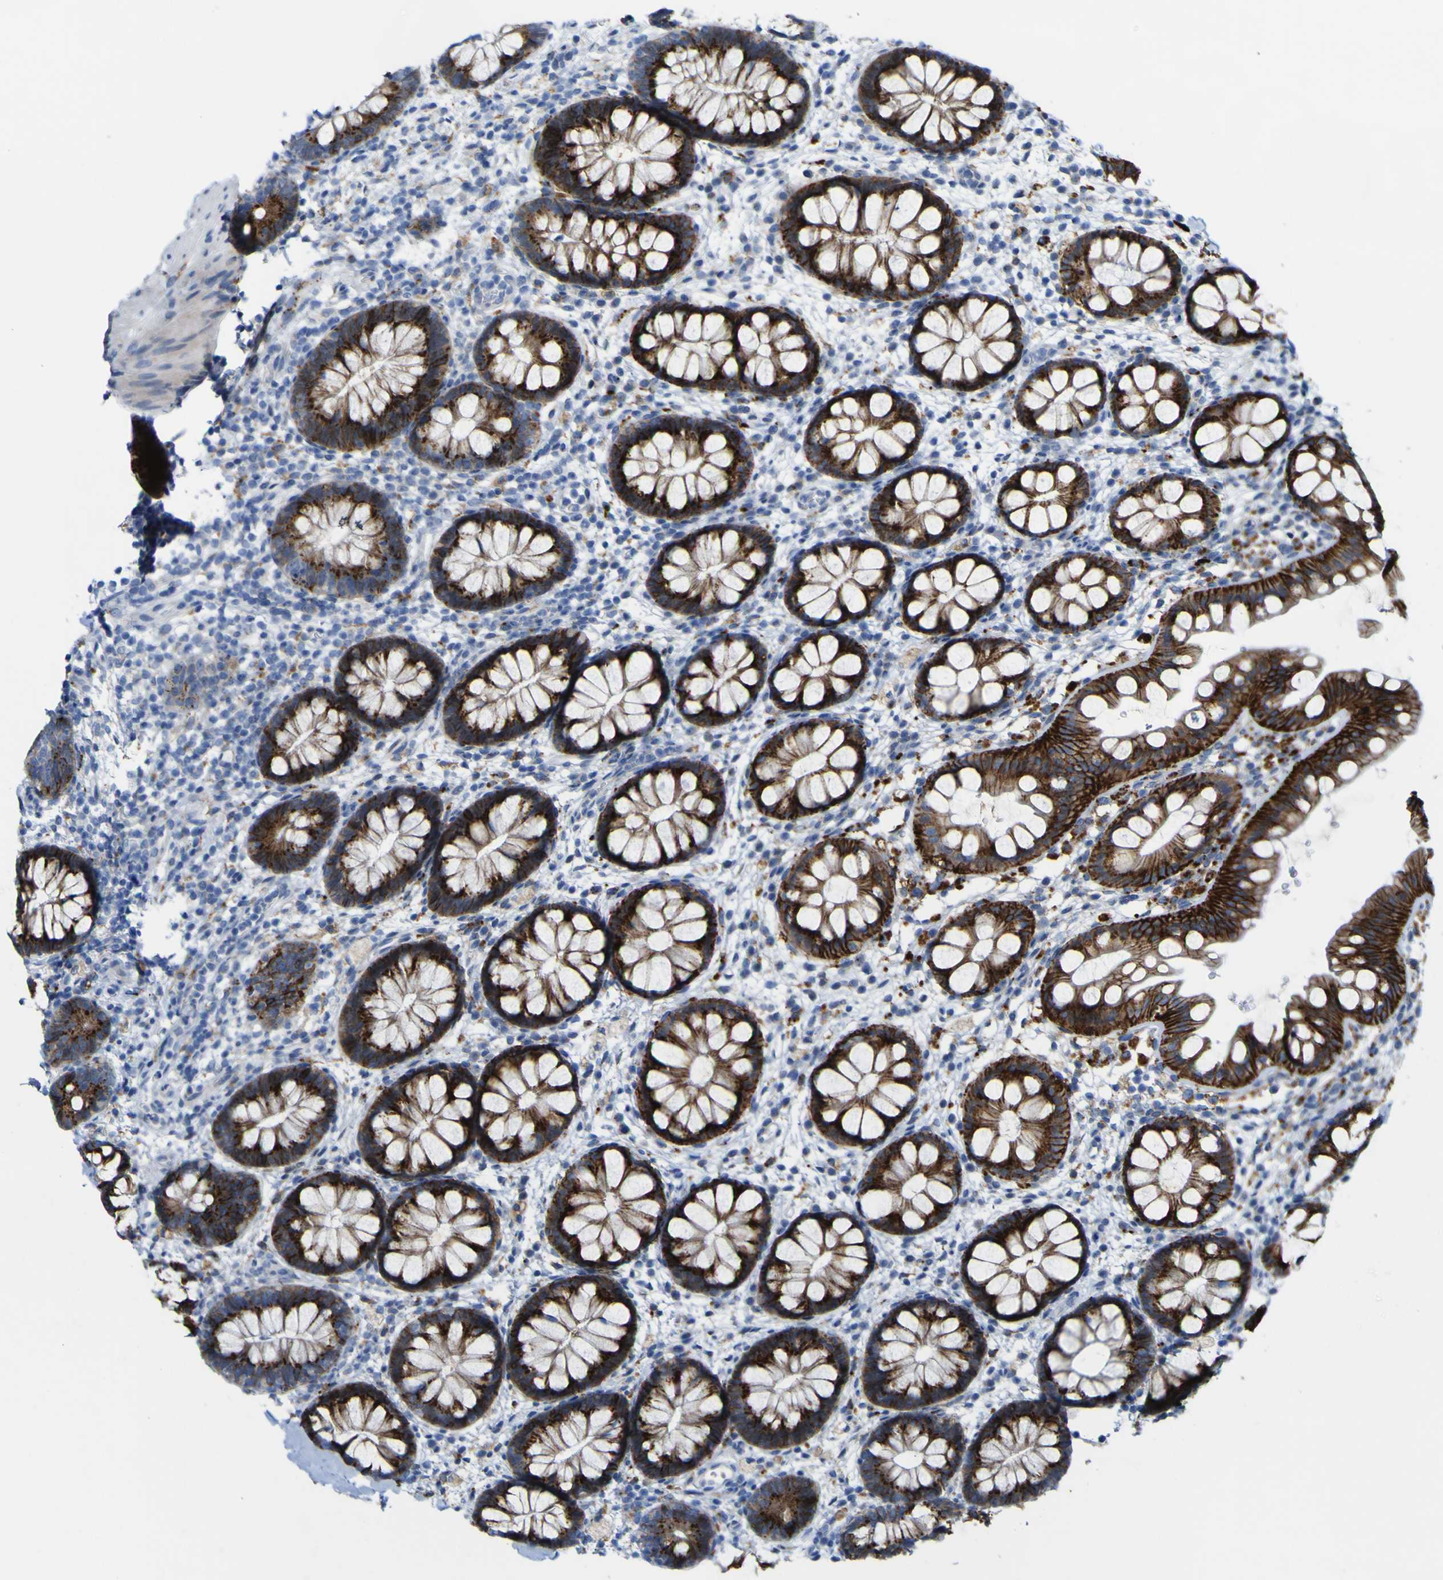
{"staining": {"intensity": "strong", "quantity": ">75%", "location": "cytoplasmic/membranous"}, "tissue": "rectum", "cell_type": "Glandular cells", "image_type": "normal", "snomed": [{"axis": "morphology", "description": "Normal tissue, NOS"}, {"axis": "topography", "description": "Rectum"}], "caption": "This is a histology image of immunohistochemistry (IHC) staining of unremarkable rectum, which shows strong staining in the cytoplasmic/membranous of glandular cells.", "gene": "PTPRF", "patient": {"sex": "female", "age": 24}}